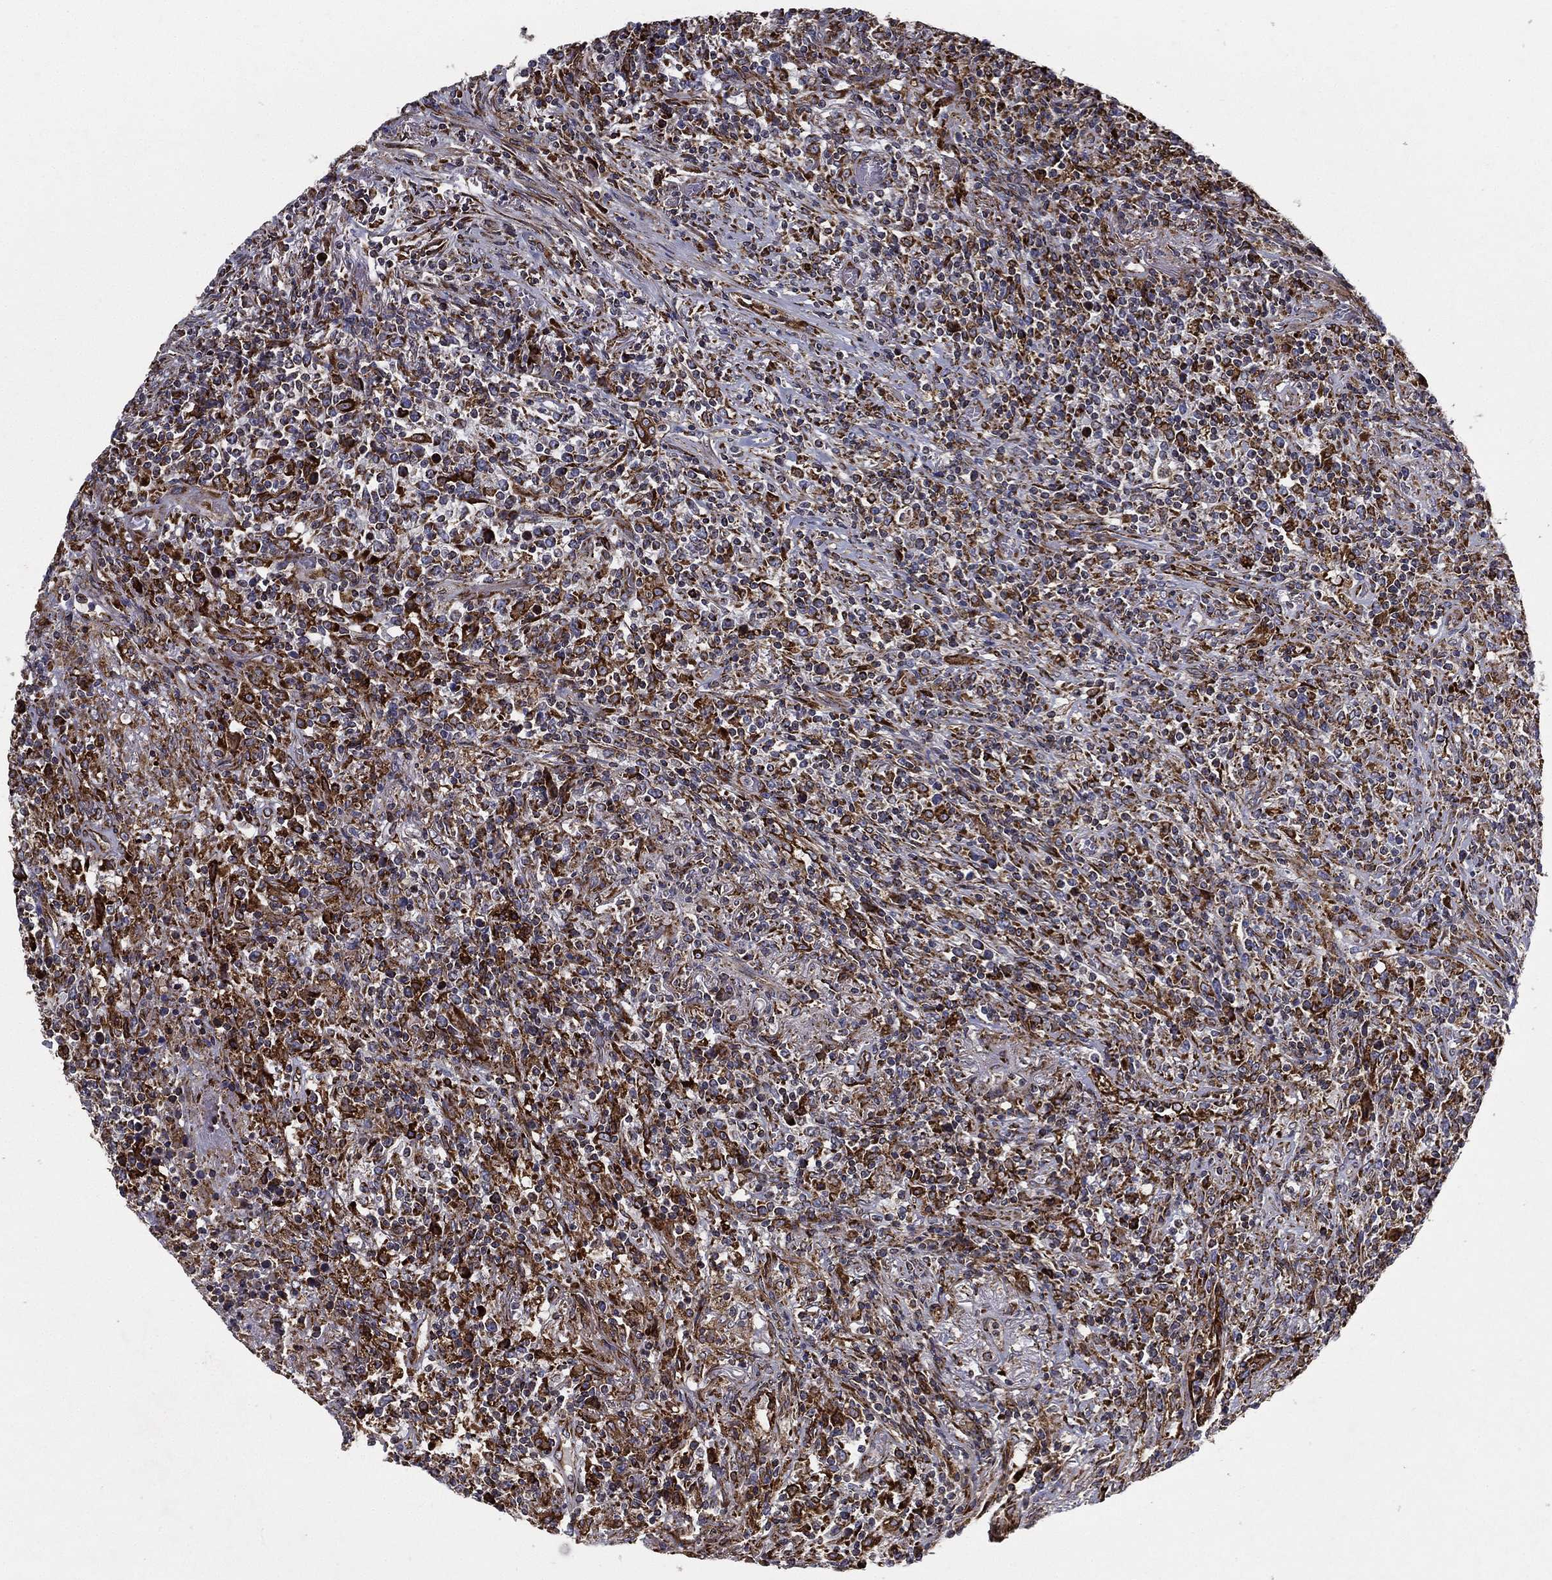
{"staining": {"intensity": "strong", "quantity": "25%-75%", "location": "cytoplasmic/membranous"}, "tissue": "lymphoma", "cell_type": "Tumor cells", "image_type": "cancer", "snomed": [{"axis": "morphology", "description": "Malignant lymphoma, non-Hodgkin's type, High grade"}, {"axis": "topography", "description": "Lung"}], "caption": "Human malignant lymphoma, non-Hodgkin's type (high-grade) stained with a protein marker displays strong staining in tumor cells.", "gene": "MT-CYB", "patient": {"sex": "male", "age": 79}}